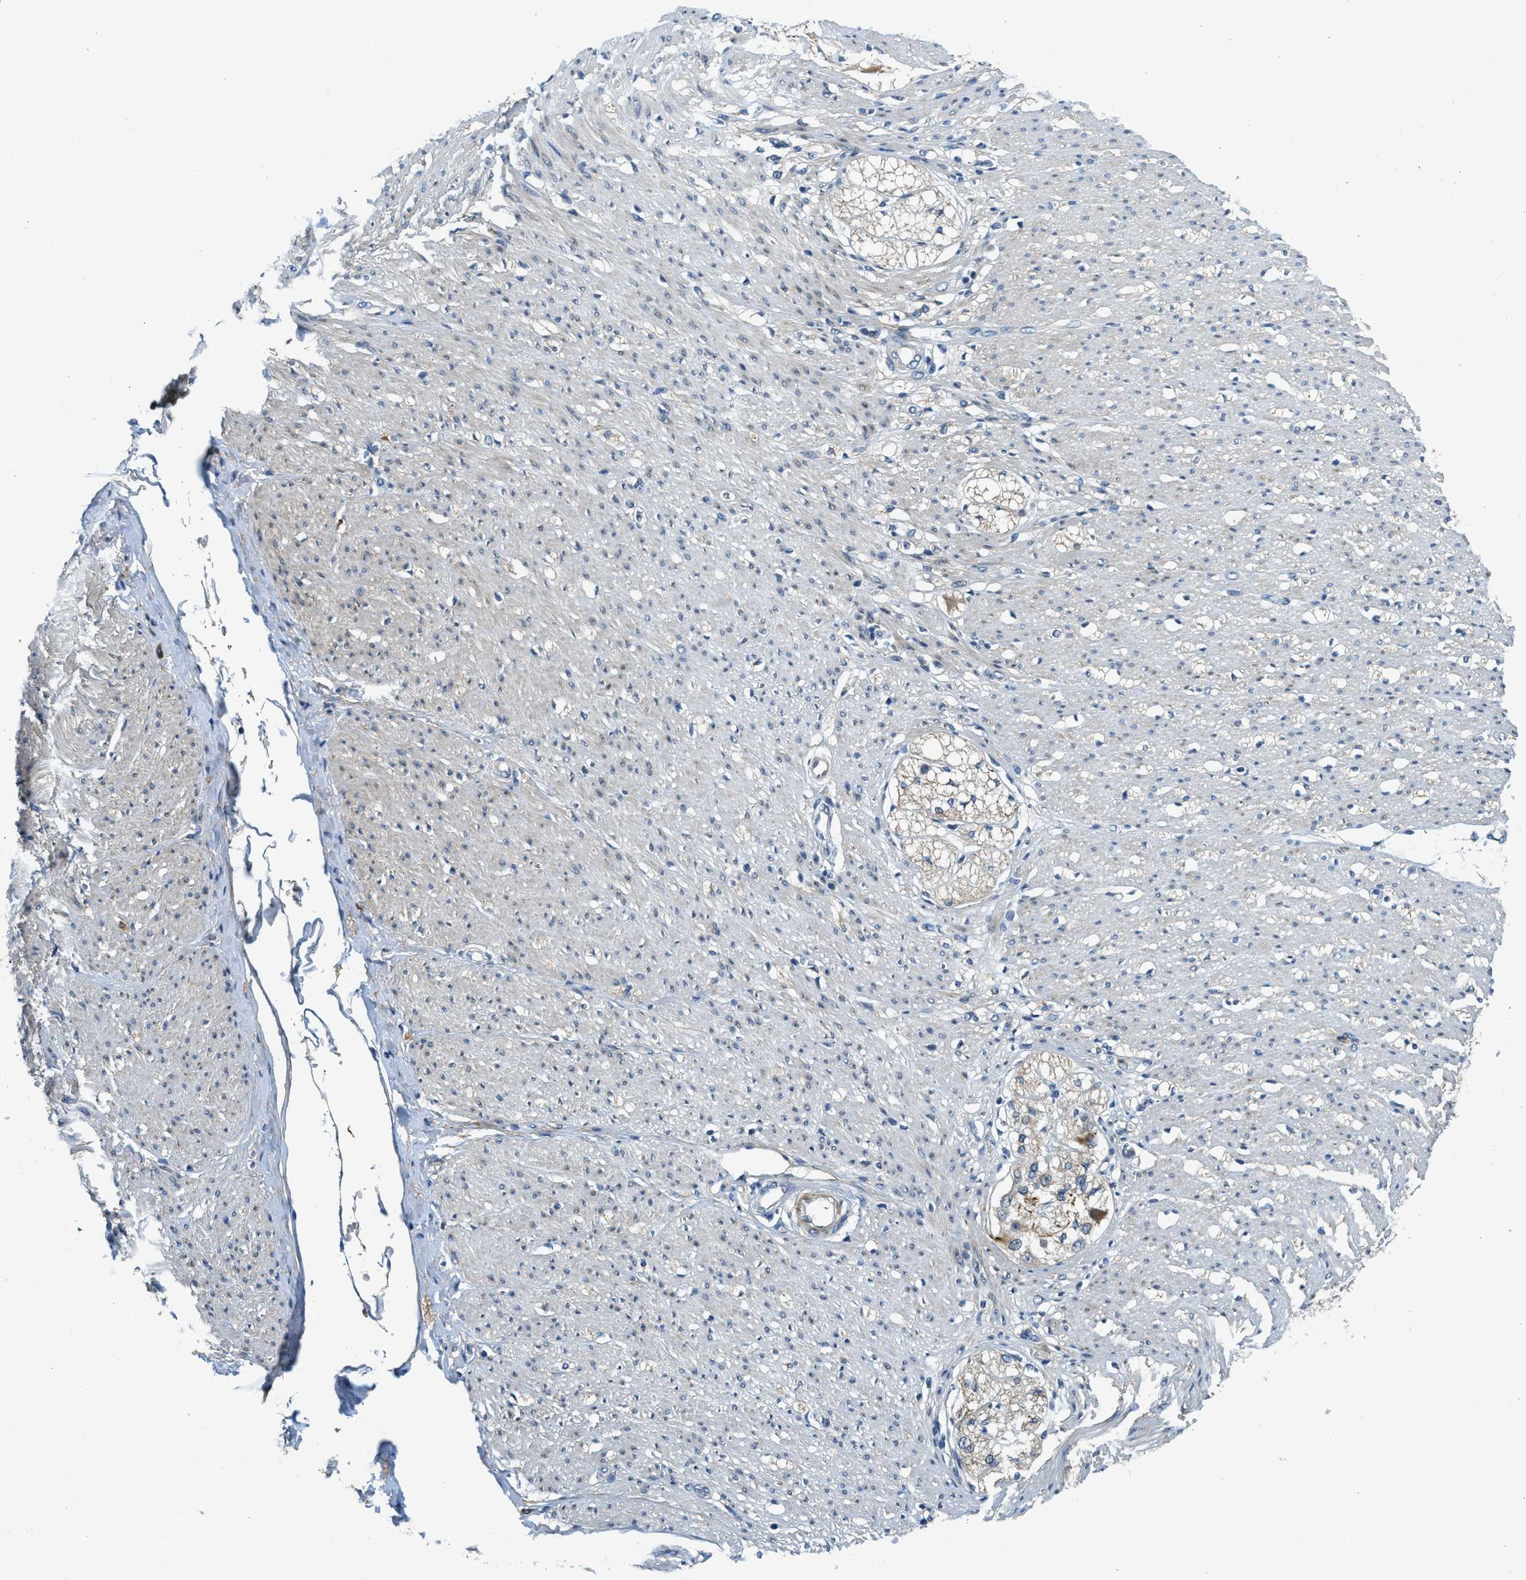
{"staining": {"intensity": "negative", "quantity": "none", "location": "none"}, "tissue": "adipose tissue", "cell_type": "Adipocytes", "image_type": "normal", "snomed": [{"axis": "morphology", "description": "Normal tissue, NOS"}, {"axis": "morphology", "description": "Adenocarcinoma, NOS"}, {"axis": "topography", "description": "Colon"}, {"axis": "topography", "description": "Peripheral nerve tissue"}], "caption": "Adipocytes show no significant protein positivity in benign adipose tissue.", "gene": "SNX14", "patient": {"sex": "male", "age": 14}}